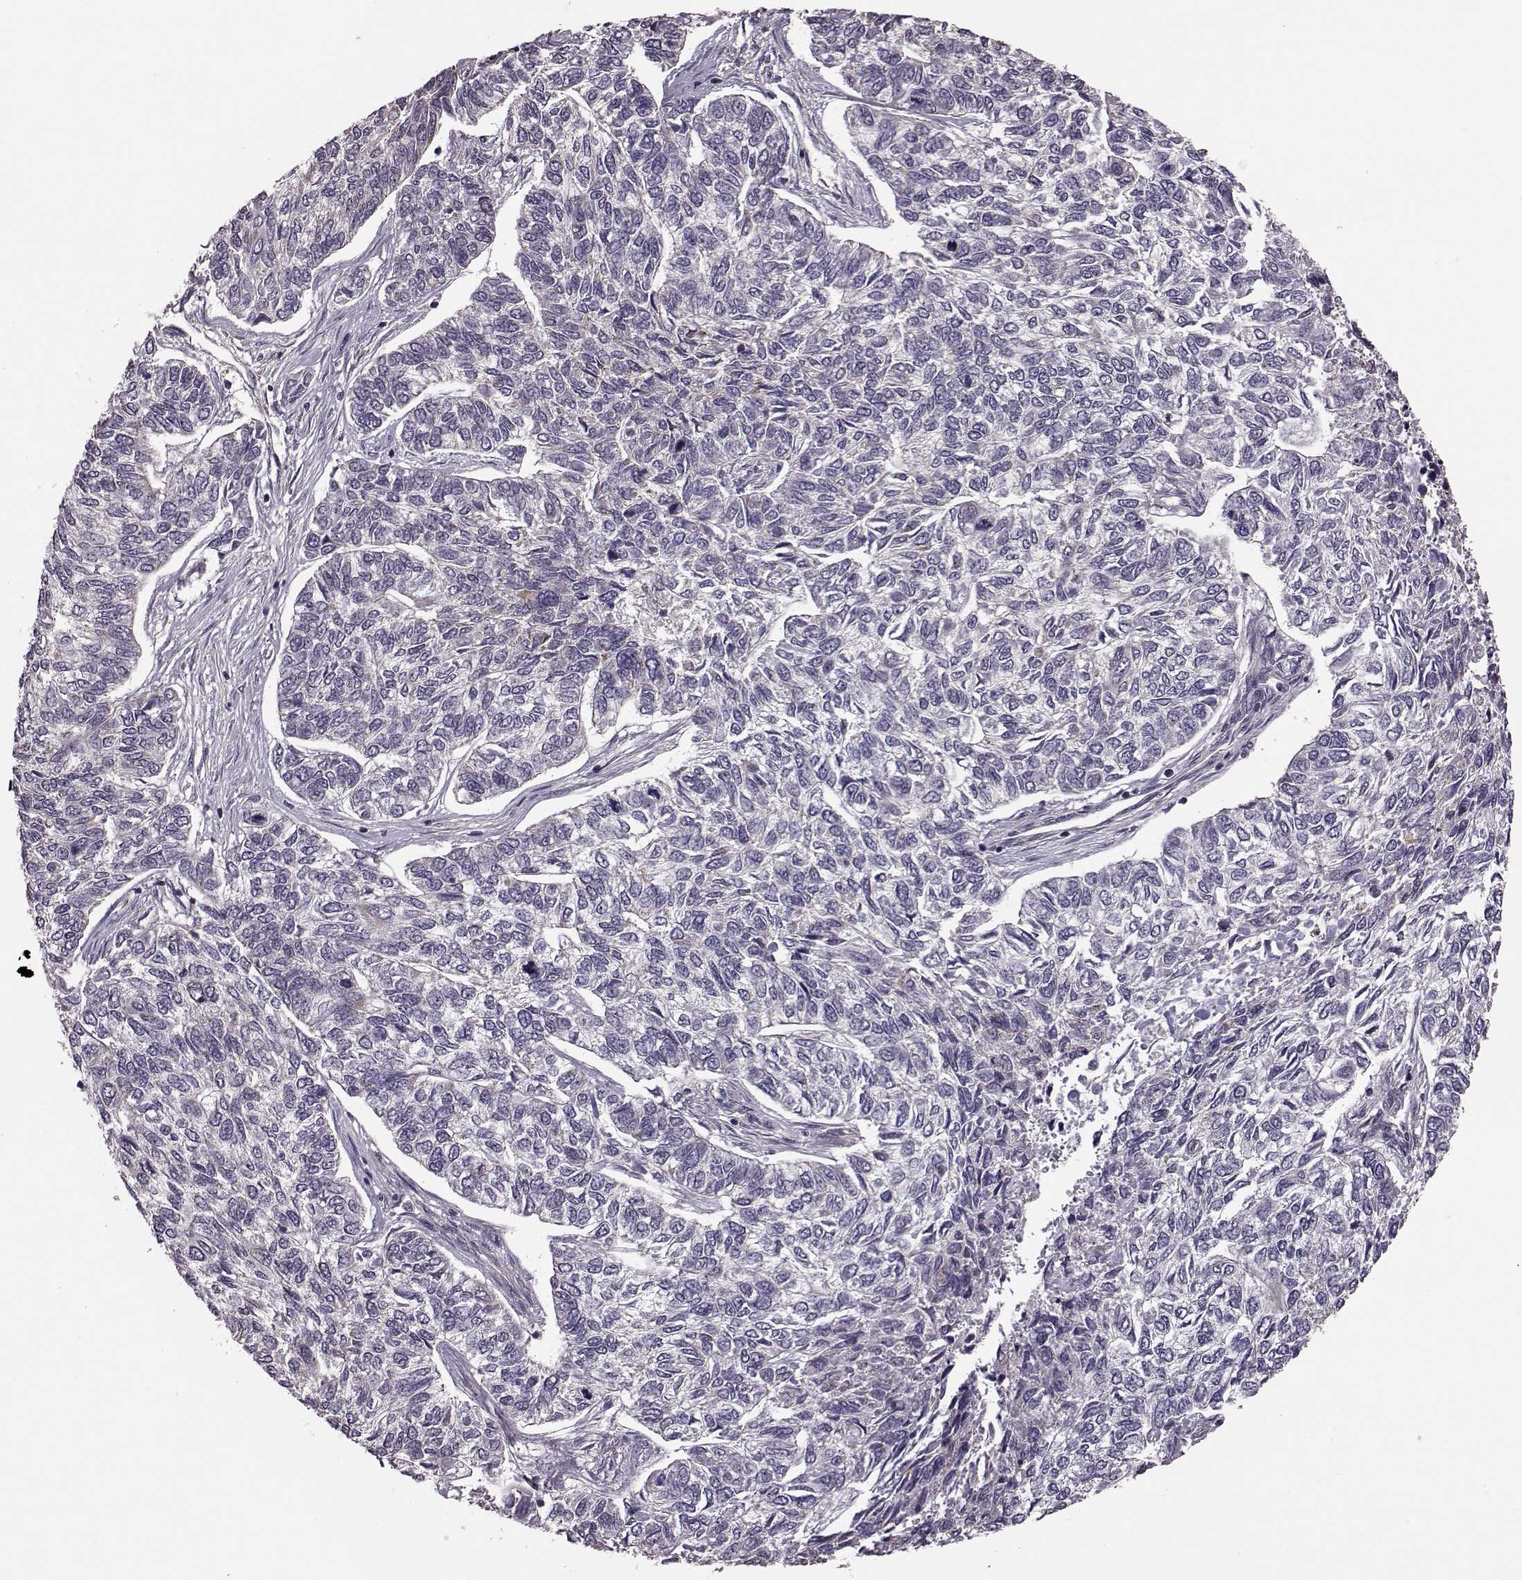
{"staining": {"intensity": "negative", "quantity": "none", "location": "none"}, "tissue": "skin cancer", "cell_type": "Tumor cells", "image_type": "cancer", "snomed": [{"axis": "morphology", "description": "Basal cell carcinoma"}, {"axis": "topography", "description": "Skin"}], "caption": "This image is of basal cell carcinoma (skin) stained with immunohistochemistry (IHC) to label a protein in brown with the nuclei are counter-stained blue. There is no positivity in tumor cells. Nuclei are stained in blue.", "gene": "PUDP", "patient": {"sex": "female", "age": 65}}